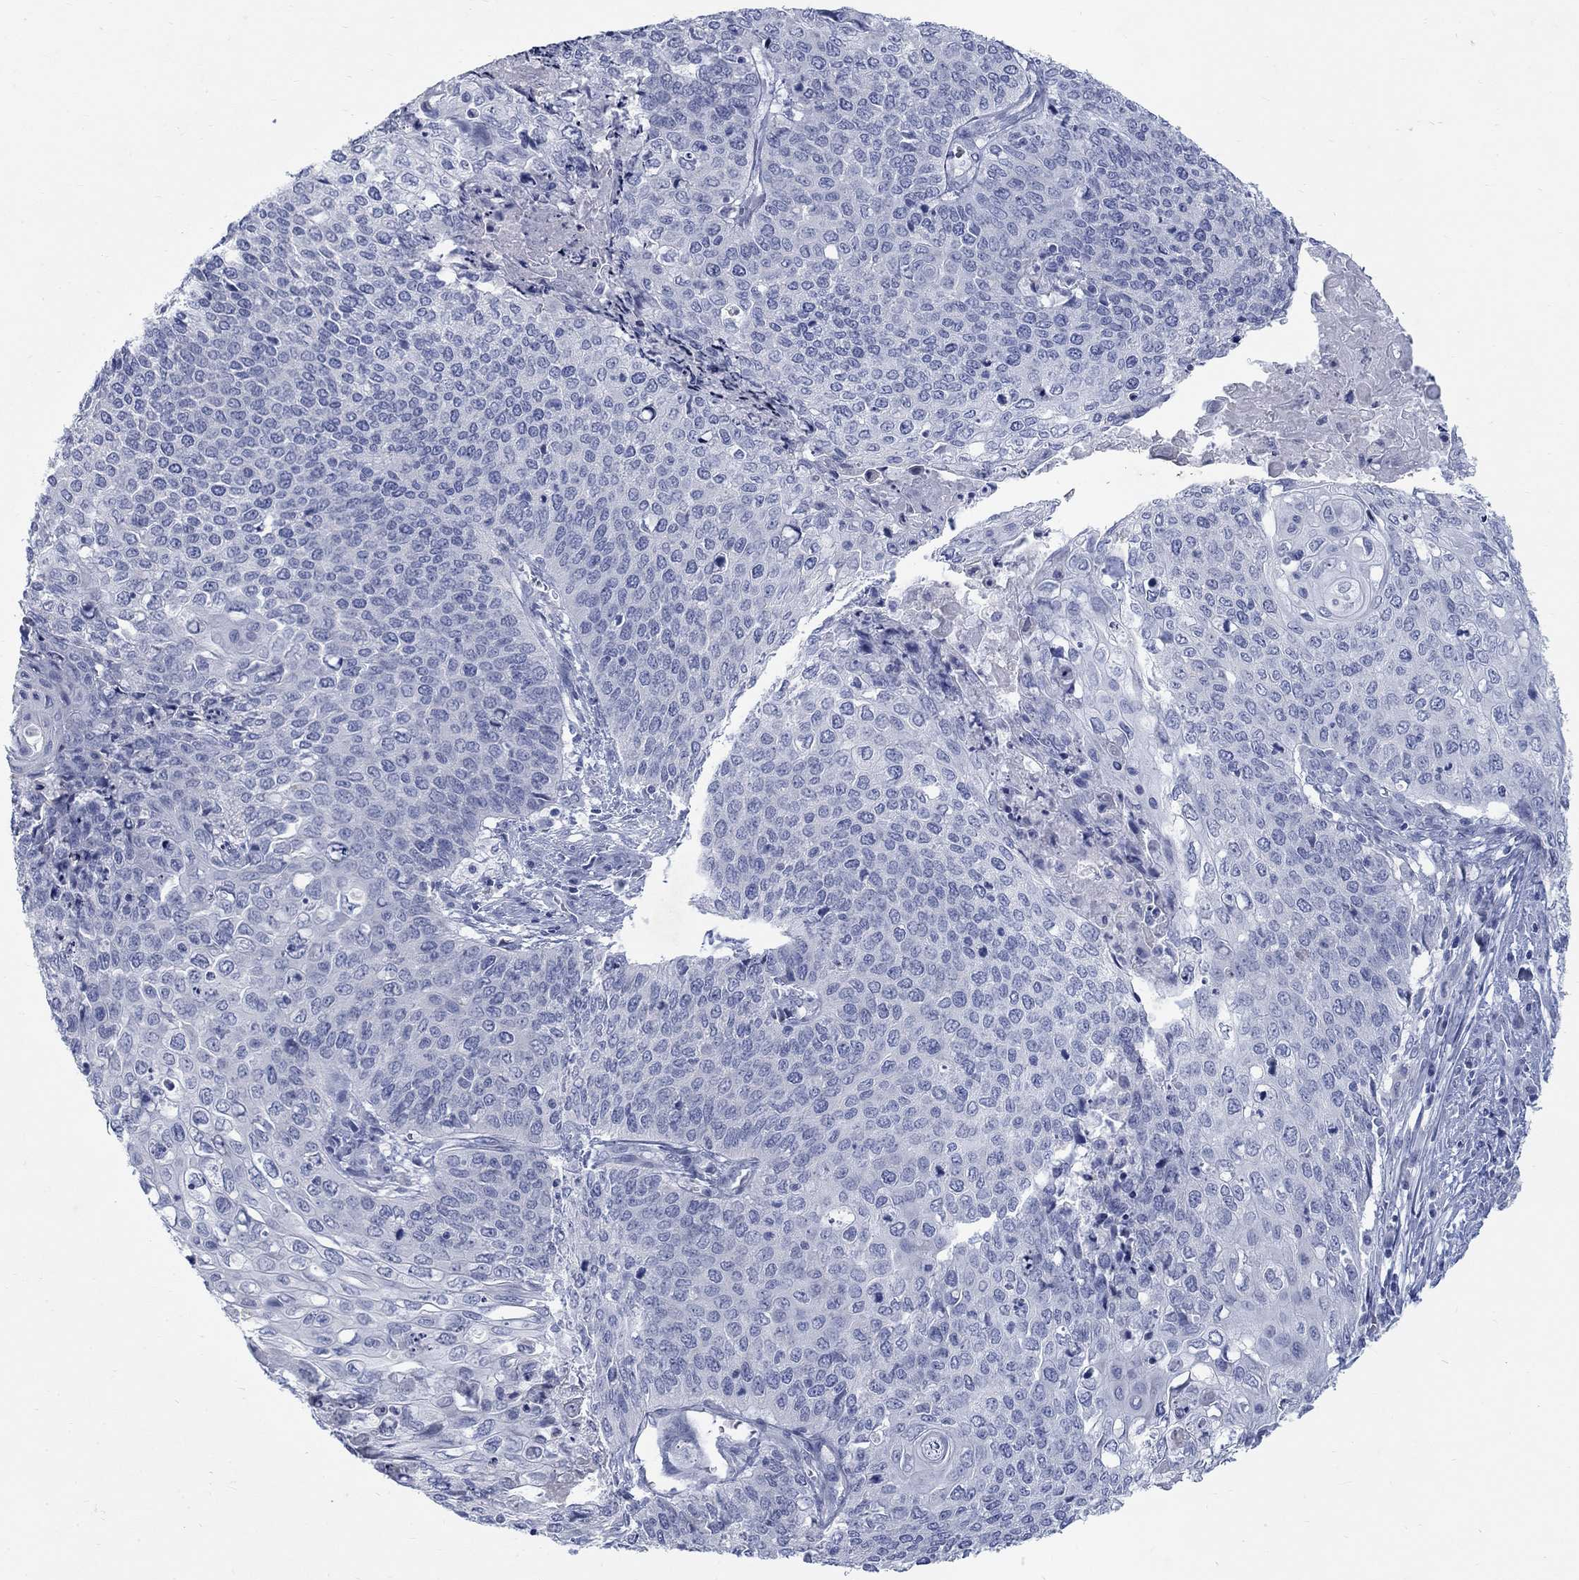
{"staining": {"intensity": "negative", "quantity": "none", "location": "none"}, "tissue": "cervical cancer", "cell_type": "Tumor cells", "image_type": "cancer", "snomed": [{"axis": "morphology", "description": "Squamous cell carcinoma, NOS"}, {"axis": "topography", "description": "Cervix"}], "caption": "There is no significant staining in tumor cells of cervical cancer.", "gene": "RFTN2", "patient": {"sex": "female", "age": 39}}